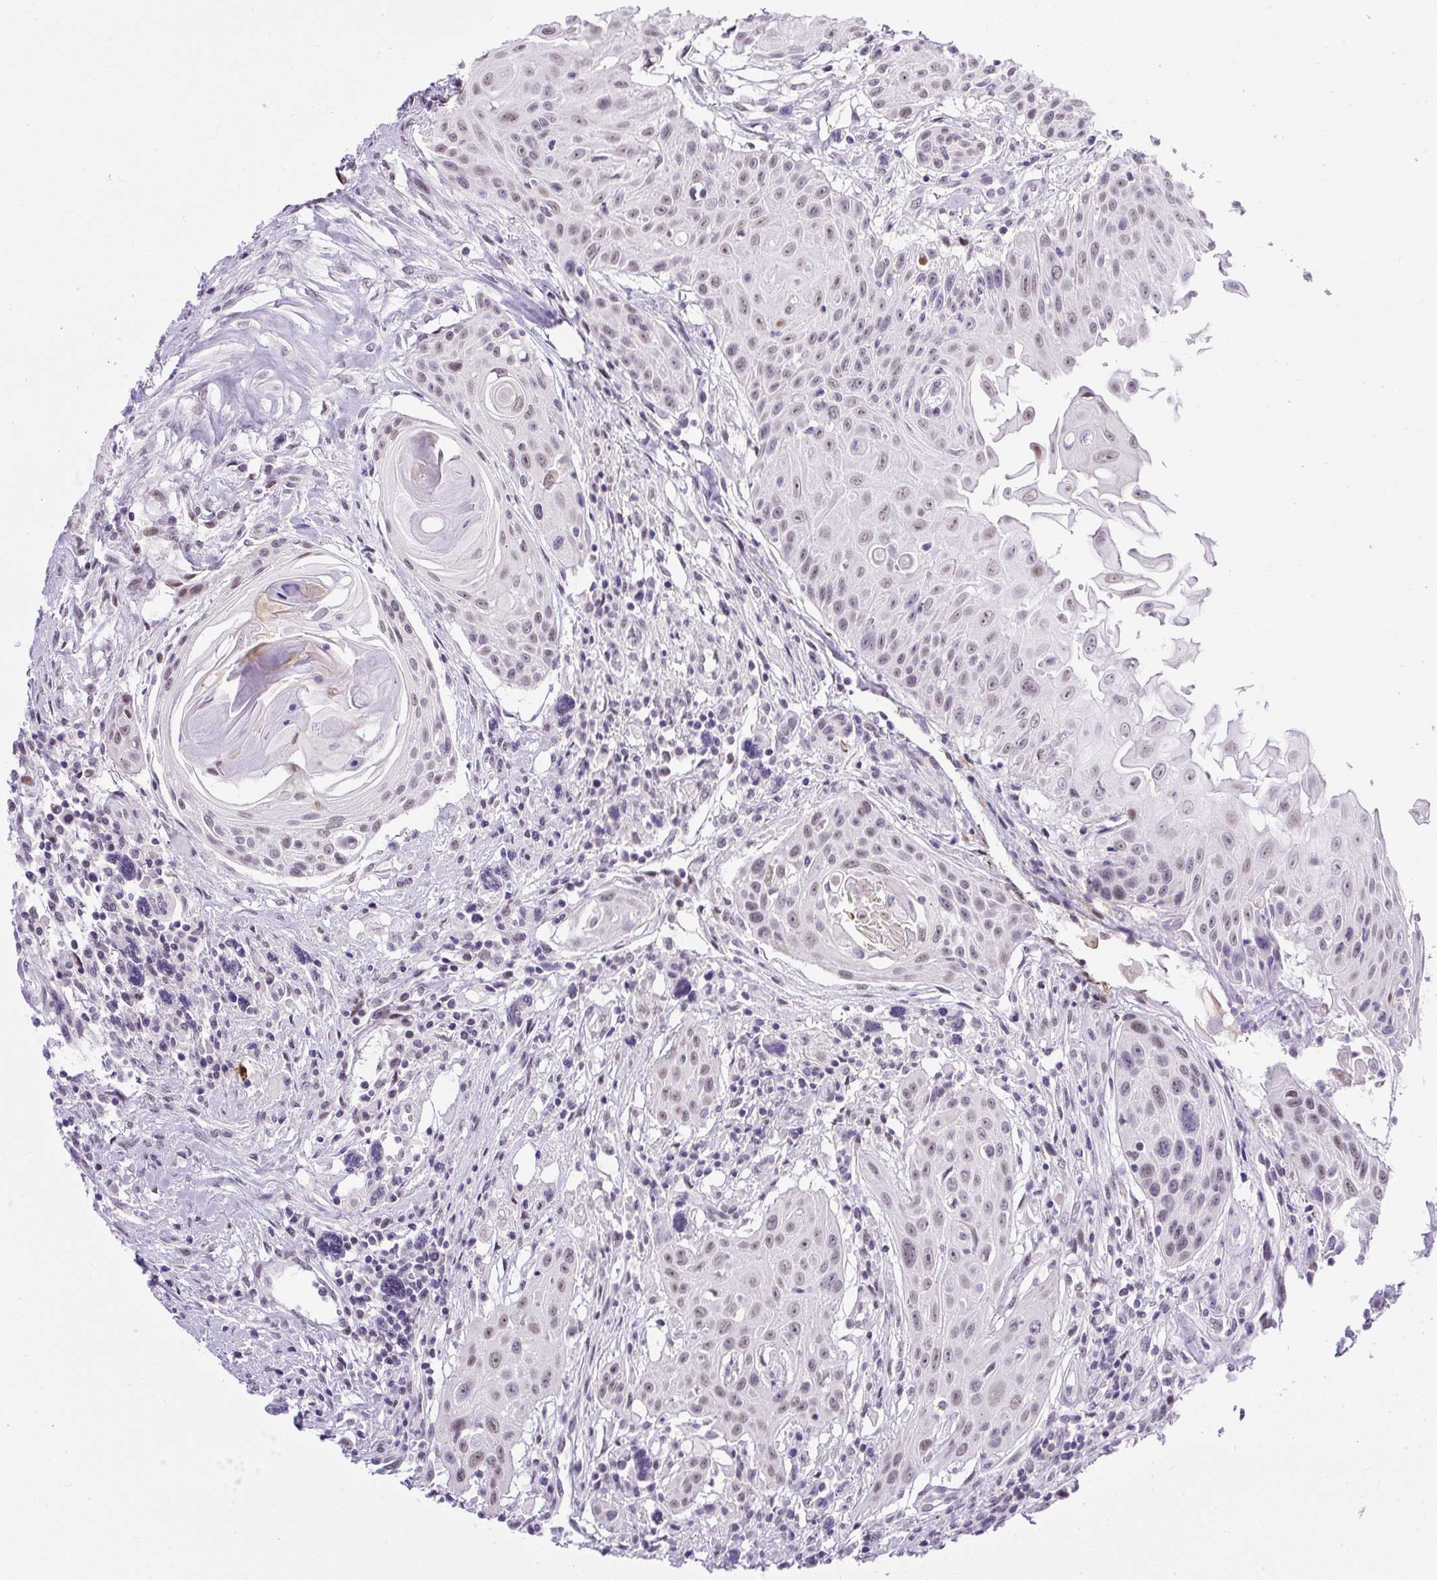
{"staining": {"intensity": "weak", "quantity": "<25%", "location": "nuclear"}, "tissue": "head and neck cancer", "cell_type": "Tumor cells", "image_type": "cancer", "snomed": [{"axis": "morphology", "description": "Squamous cell carcinoma, NOS"}, {"axis": "topography", "description": "Lymph node"}, {"axis": "topography", "description": "Salivary gland"}, {"axis": "topography", "description": "Head-Neck"}], "caption": "Immunohistochemistry photomicrograph of neoplastic tissue: human squamous cell carcinoma (head and neck) stained with DAB (3,3'-diaminobenzidine) reveals no significant protein positivity in tumor cells.", "gene": "WNT10B", "patient": {"sex": "female", "age": 74}}